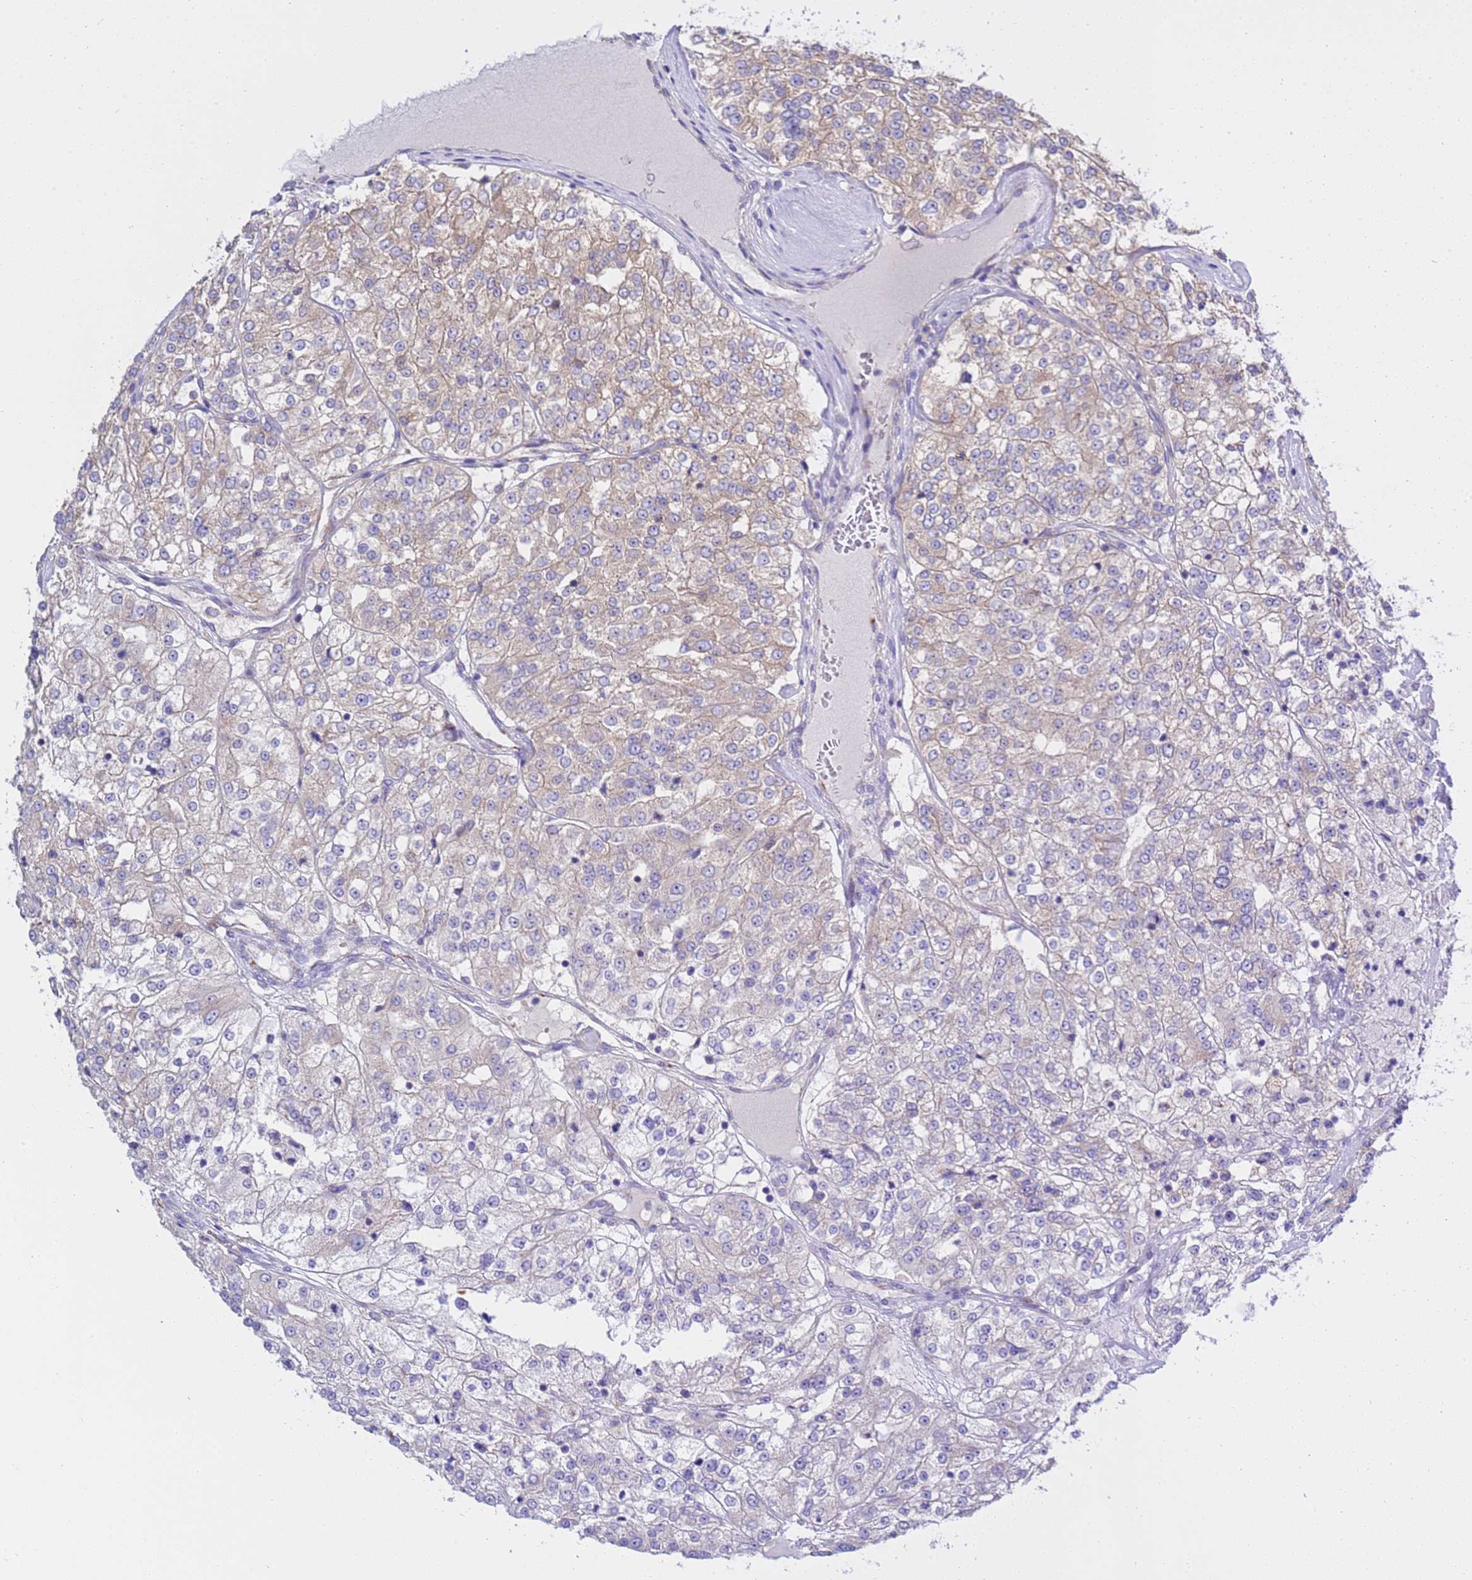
{"staining": {"intensity": "weak", "quantity": "25%-75%", "location": "cytoplasmic/membranous"}, "tissue": "renal cancer", "cell_type": "Tumor cells", "image_type": "cancer", "snomed": [{"axis": "morphology", "description": "Adenocarcinoma, NOS"}, {"axis": "topography", "description": "Kidney"}], "caption": "A brown stain labels weak cytoplasmic/membranous expression of a protein in renal cancer (adenocarcinoma) tumor cells. (DAB (3,3'-diaminobenzidine) IHC with brightfield microscopy, high magnification).", "gene": "ANAPC1", "patient": {"sex": "female", "age": 63}}